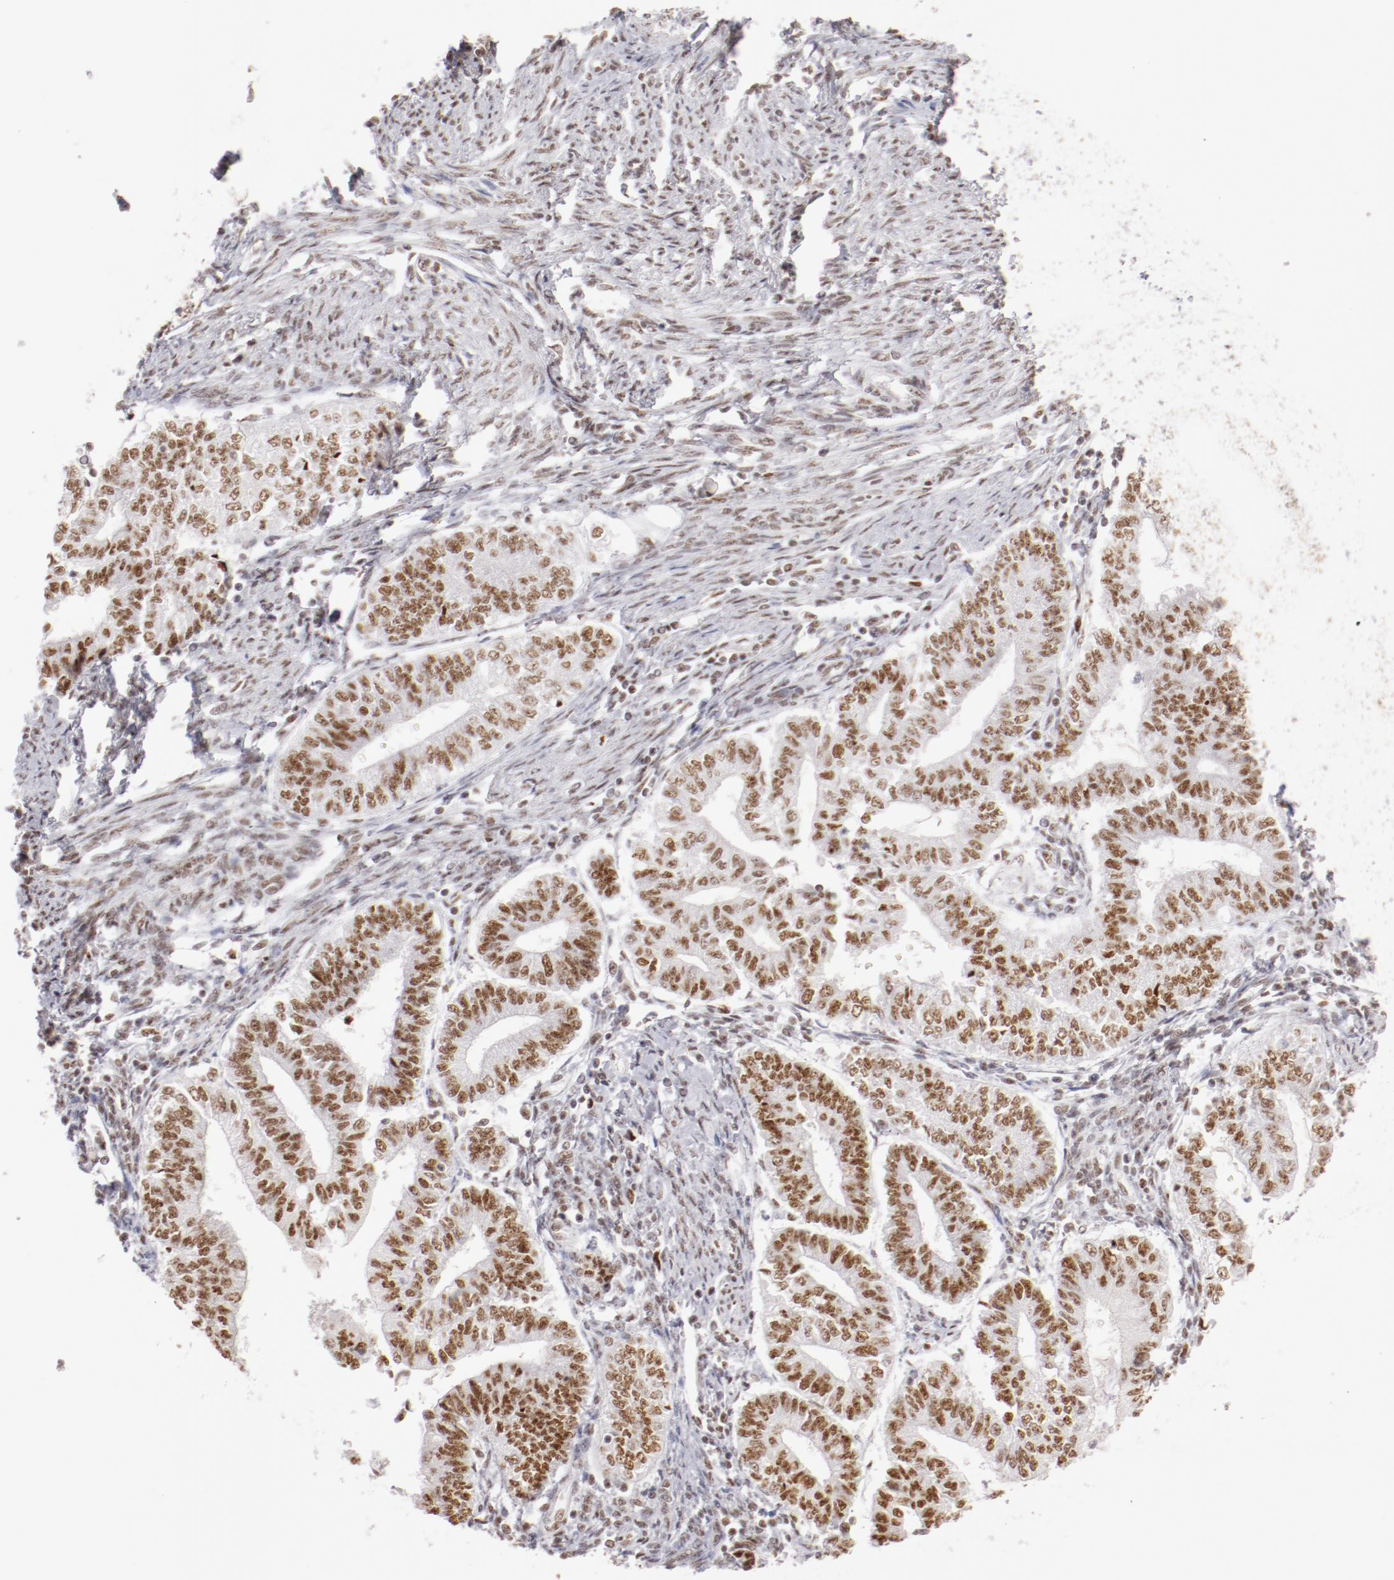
{"staining": {"intensity": "moderate", "quantity": ">75%", "location": "nuclear"}, "tissue": "endometrial cancer", "cell_type": "Tumor cells", "image_type": "cancer", "snomed": [{"axis": "morphology", "description": "Adenocarcinoma, NOS"}, {"axis": "topography", "description": "Endometrium"}], "caption": "DAB (3,3'-diaminobenzidine) immunohistochemical staining of human endometrial cancer (adenocarcinoma) reveals moderate nuclear protein expression in about >75% of tumor cells.", "gene": "TFAP4", "patient": {"sex": "female", "age": 66}}